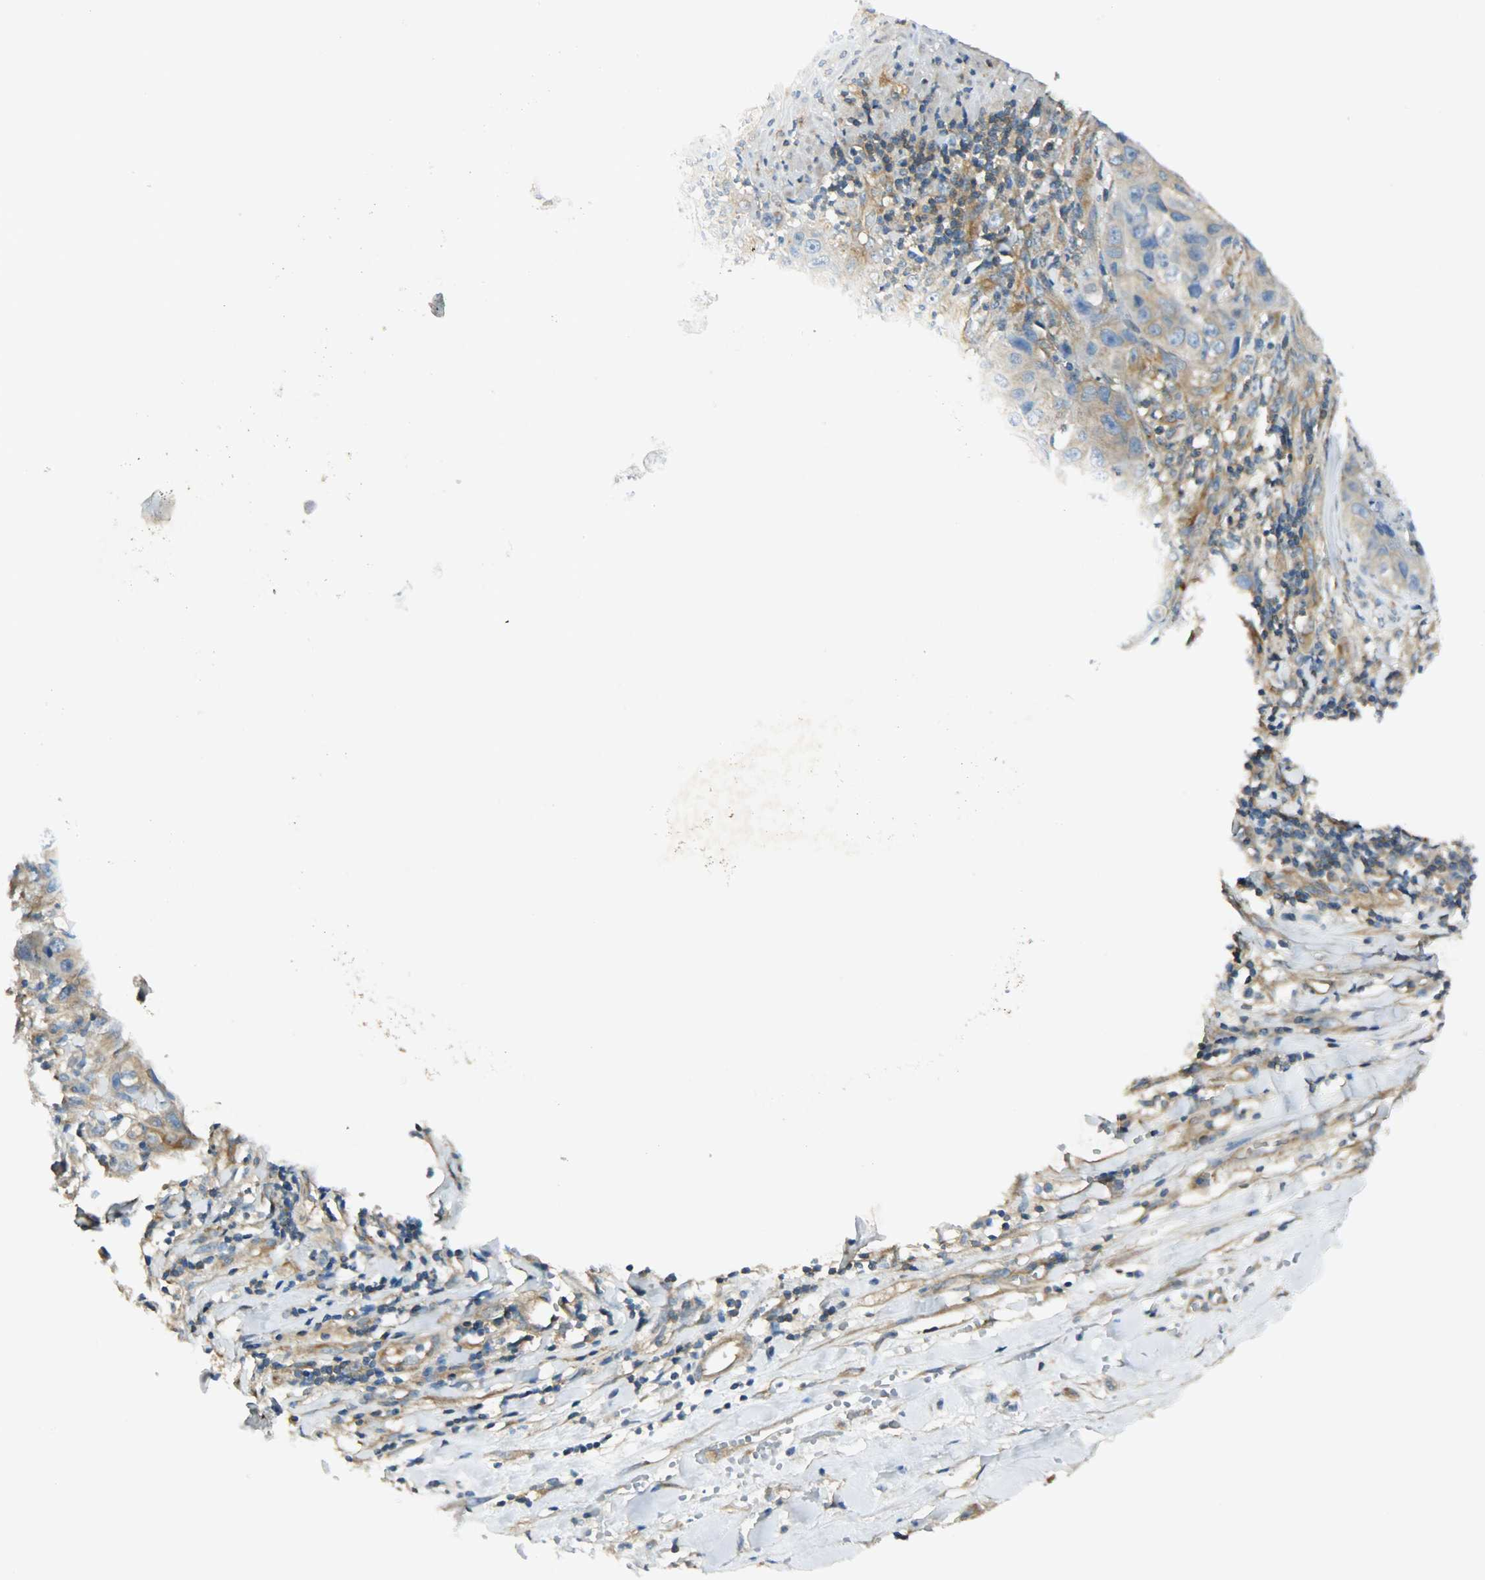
{"staining": {"intensity": "weak", "quantity": "<25%", "location": "cytoplasmic/membranous"}, "tissue": "liver cancer", "cell_type": "Tumor cells", "image_type": "cancer", "snomed": [{"axis": "morphology", "description": "Cholangiocarcinoma"}, {"axis": "topography", "description": "Liver"}], "caption": "Tumor cells are negative for brown protein staining in liver cancer.", "gene": "TSC22D2", "patient": {"sex": "female", "age": 61}}